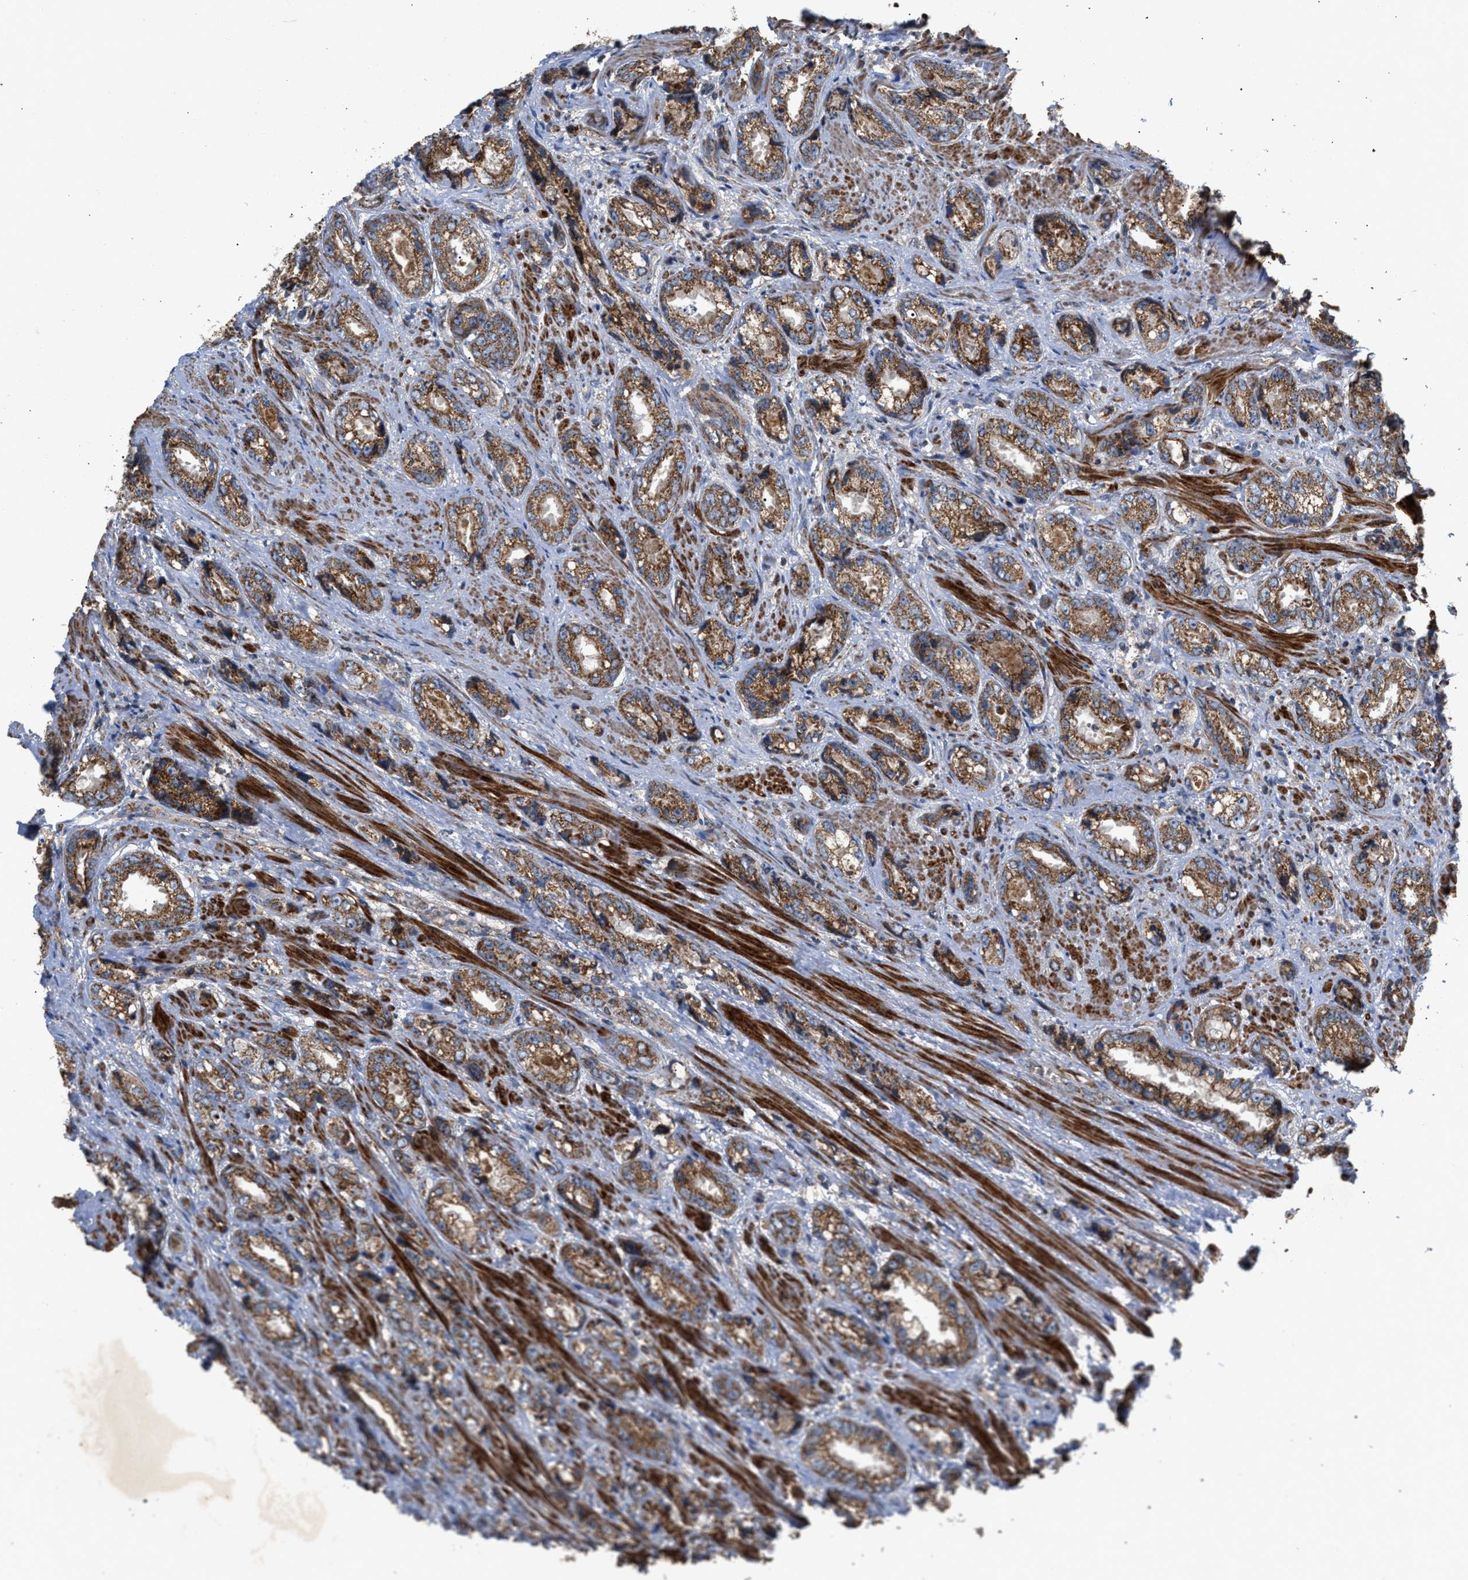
{"staining": {"intensity": "moderate", "quantity": ">75%", "location": "cytoplasmic/membranous"}, "tissue": "prostate cancer", "cell_type": "Tumor cells", "image_type": "cancer", "snomed": [{"axis": "morphology", "description": "Adenocarcinoma, High grade"}, {"axis": "topography", "description": "Prostate"}], "caption": "Immunohistochemistry (IHC) (DAB (3,3'-diaminobenzidine)) staining of prostate cancer demonstrates moderate cytoplasmic/membranous protein expression in about >75% of tumor cells. Immunohistochemistry stains the protein in brown and the nuclei are stained blue.", "gene": "TACO1", "patient": {"sex": "male", "age": 61}}